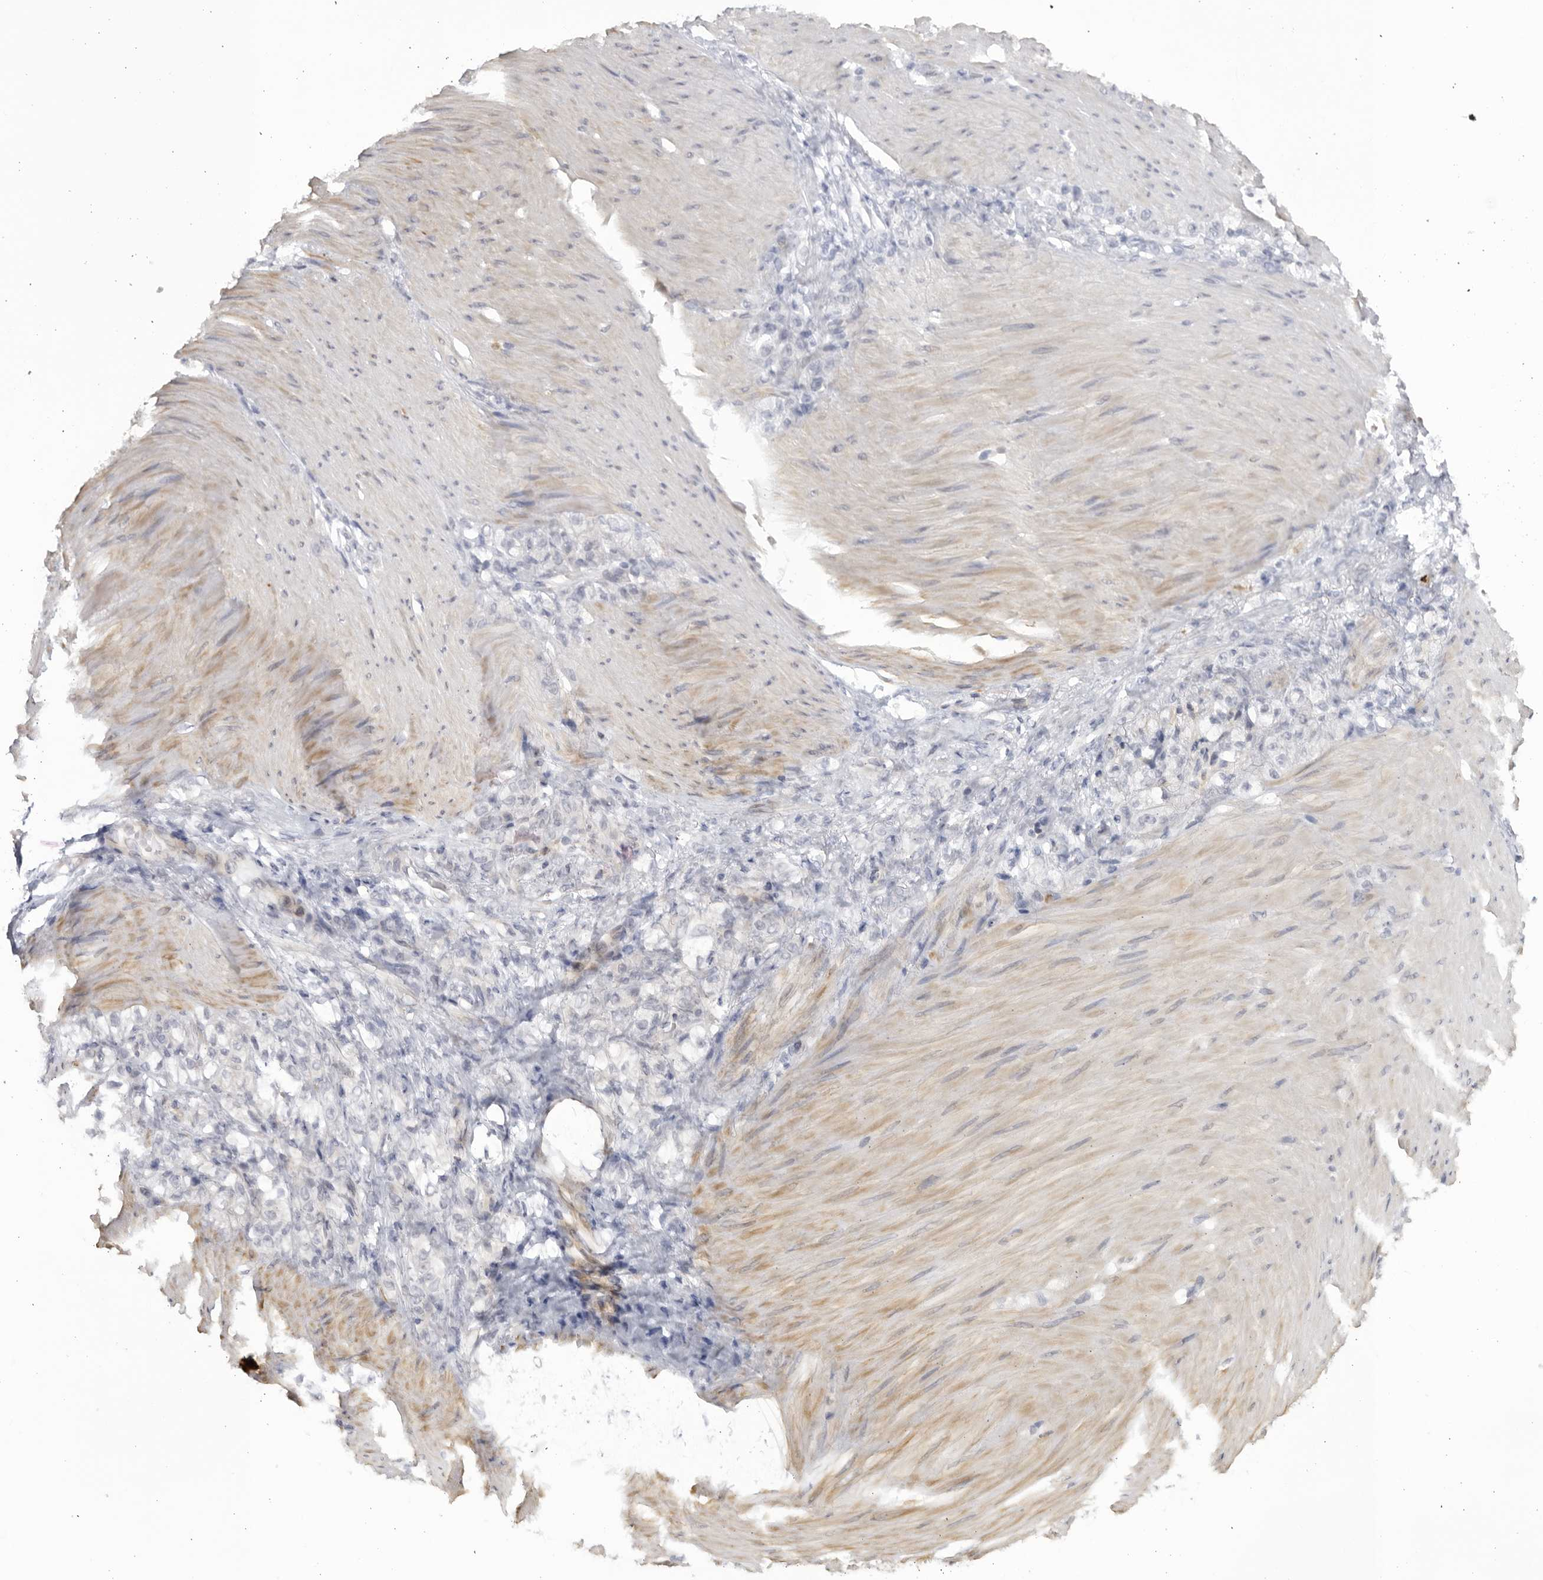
{"staining": {"intensity": "negative", "quantity": "none", "location": "none"}, "tissue": "stomach cancer", "cell_type": "Tumor cells", "image_type": "cancer", "snomed": [{"axis": "morphology", "description": "Normal tissue, NOS"}, {"axis": "morphology", "description": "Adenocarcinoma, NOS"}, {"axis": "topography", "description": "Stomach"}], "caption": "This is an immunohistochemistry (IHC) histopathology image of human stomach cancer (adenocarcinoma). There is no staining in tumor cells.", "gene": "CNBD1", "patient": {"sex": "male", "age": 82}}